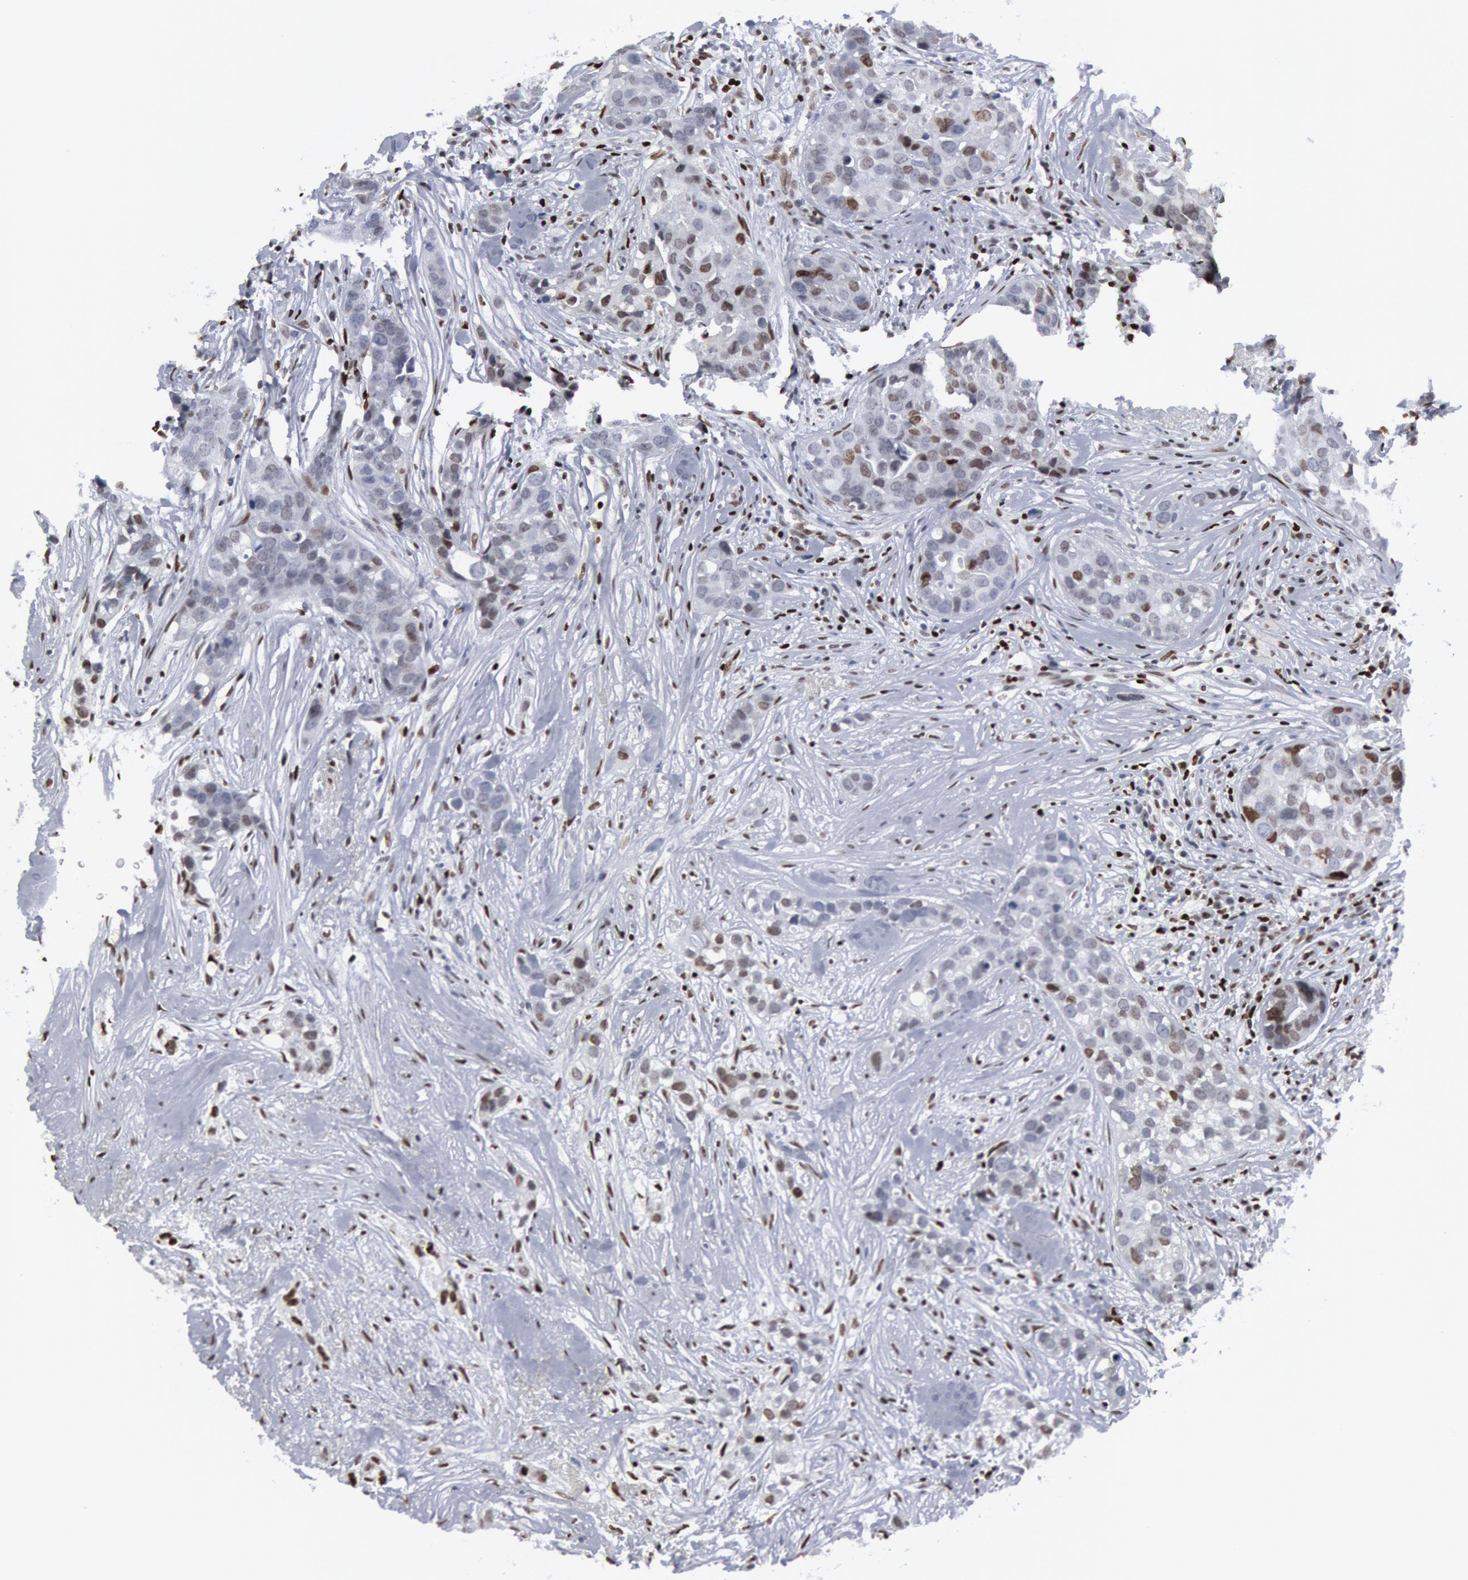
{"staining": {"intensity": "moderate", "quantity": "25%-75%", "location": "nuclear"}, "tissue": "breast cancer", "cell_type": "Tumor cells", "image_type": "cancer", "snomed": [{"axis": "morphology", "description": "Duct carcinoma"}, {"axis": "topography", "description": "Breast"}], "caption": "Protein expression analysis of breast cancer (invasive ductal carcinoma) exhibits moderate nuclear positivity in approximately 25%-75% of tumor cells.", "gene": "MECP2", "patient": {"sex": "female", "age": 91}}